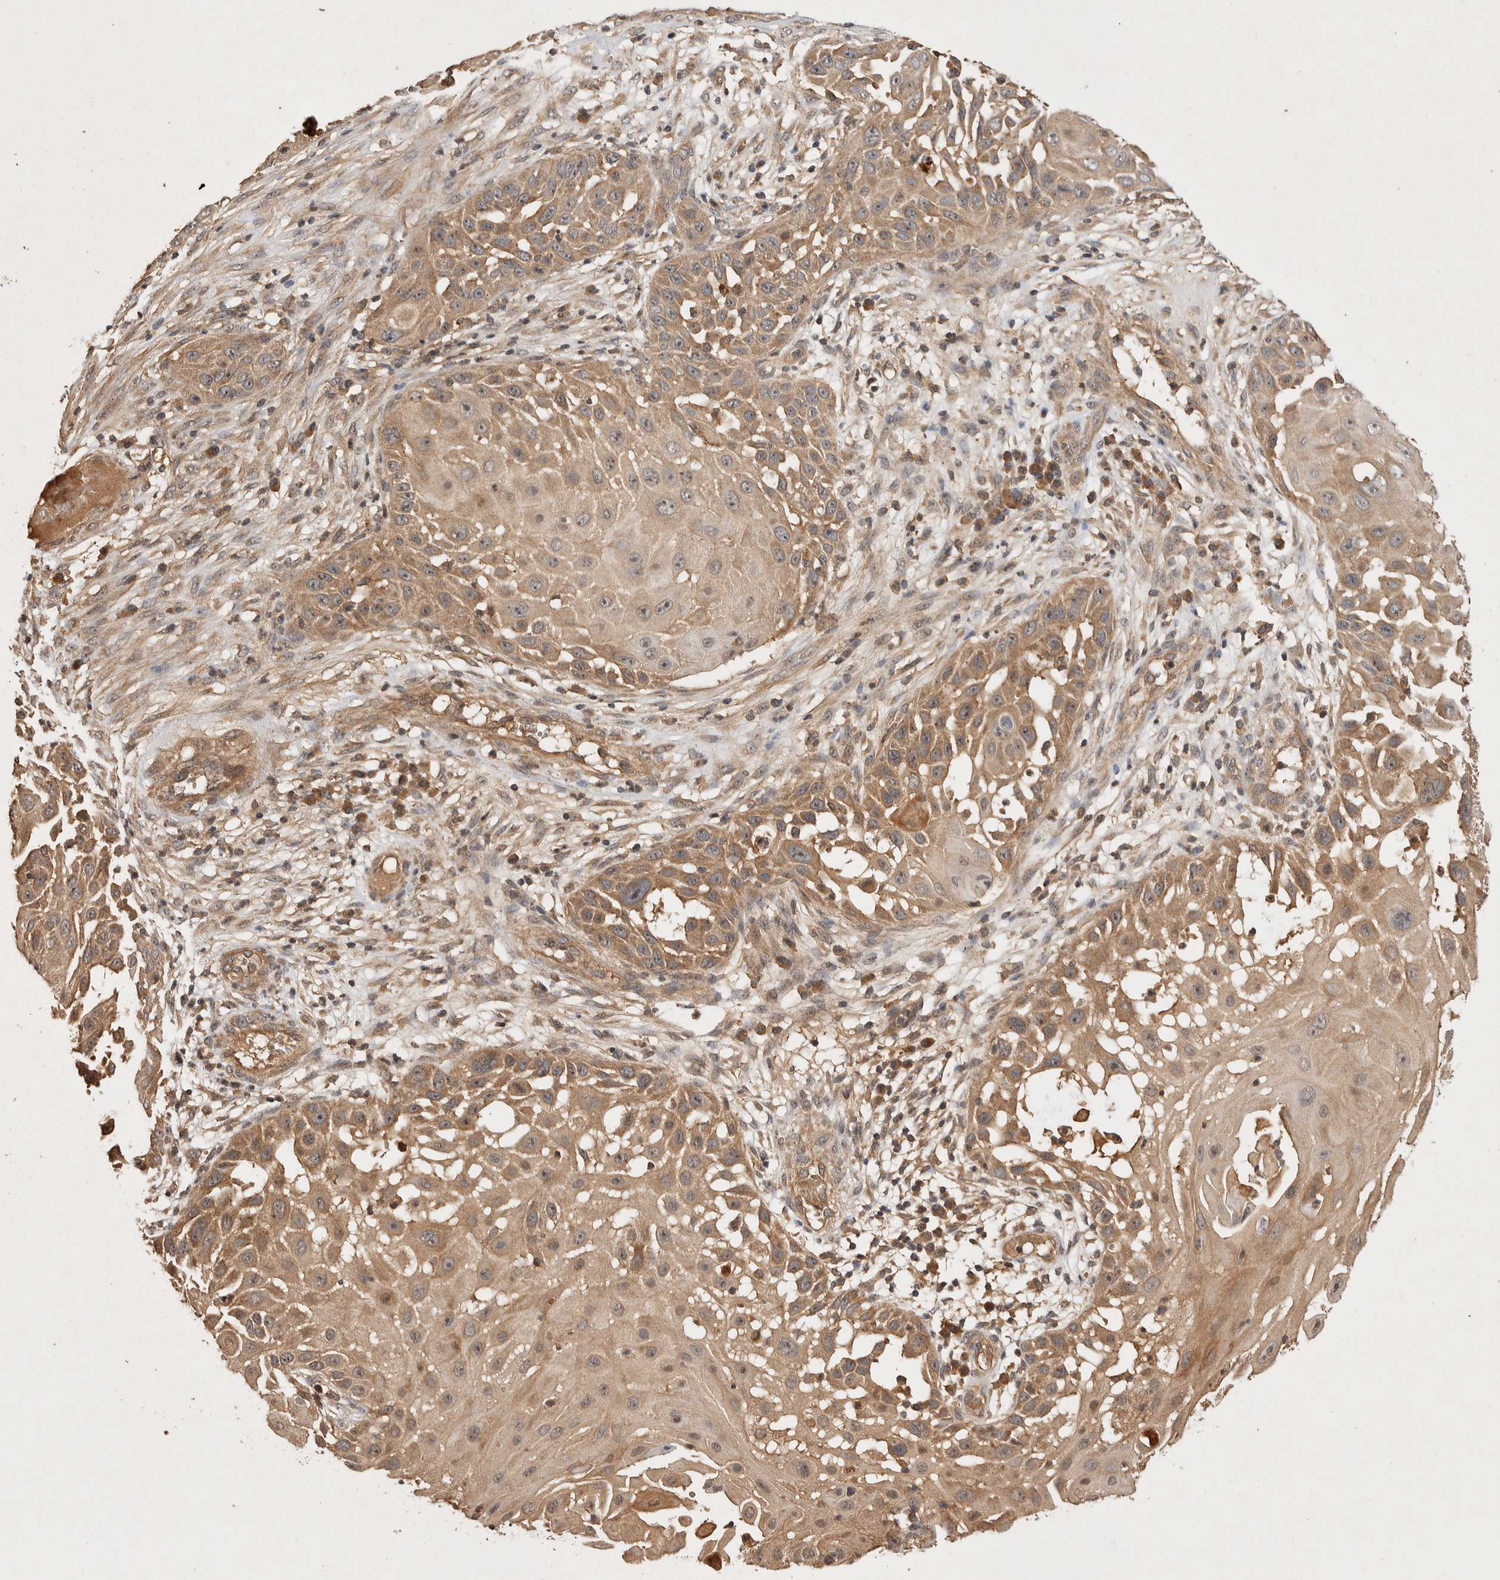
{"staining": {"intensity": "moderate", "quantity": ">75%", "location": "cytoplasmic/membranous"}, "tissue": "skin cancer", "cell_type": "Tumor cells", "image_type": "cancer", "snomed": [{"axis": "morphology", "description": "Squamous cell carcinoma, NOS"}, {"axis": "topography", "description": "Skin"}], "caption": "There is medium levels of moderate cytoplasmic/membranous positivity in tumor cells of squamous cell carcinoma (skin), as demonstrated by immunohistochemical staining (brown color).", "gene": "NSMAF", "patient": {"sex": "female", "age": 44}}